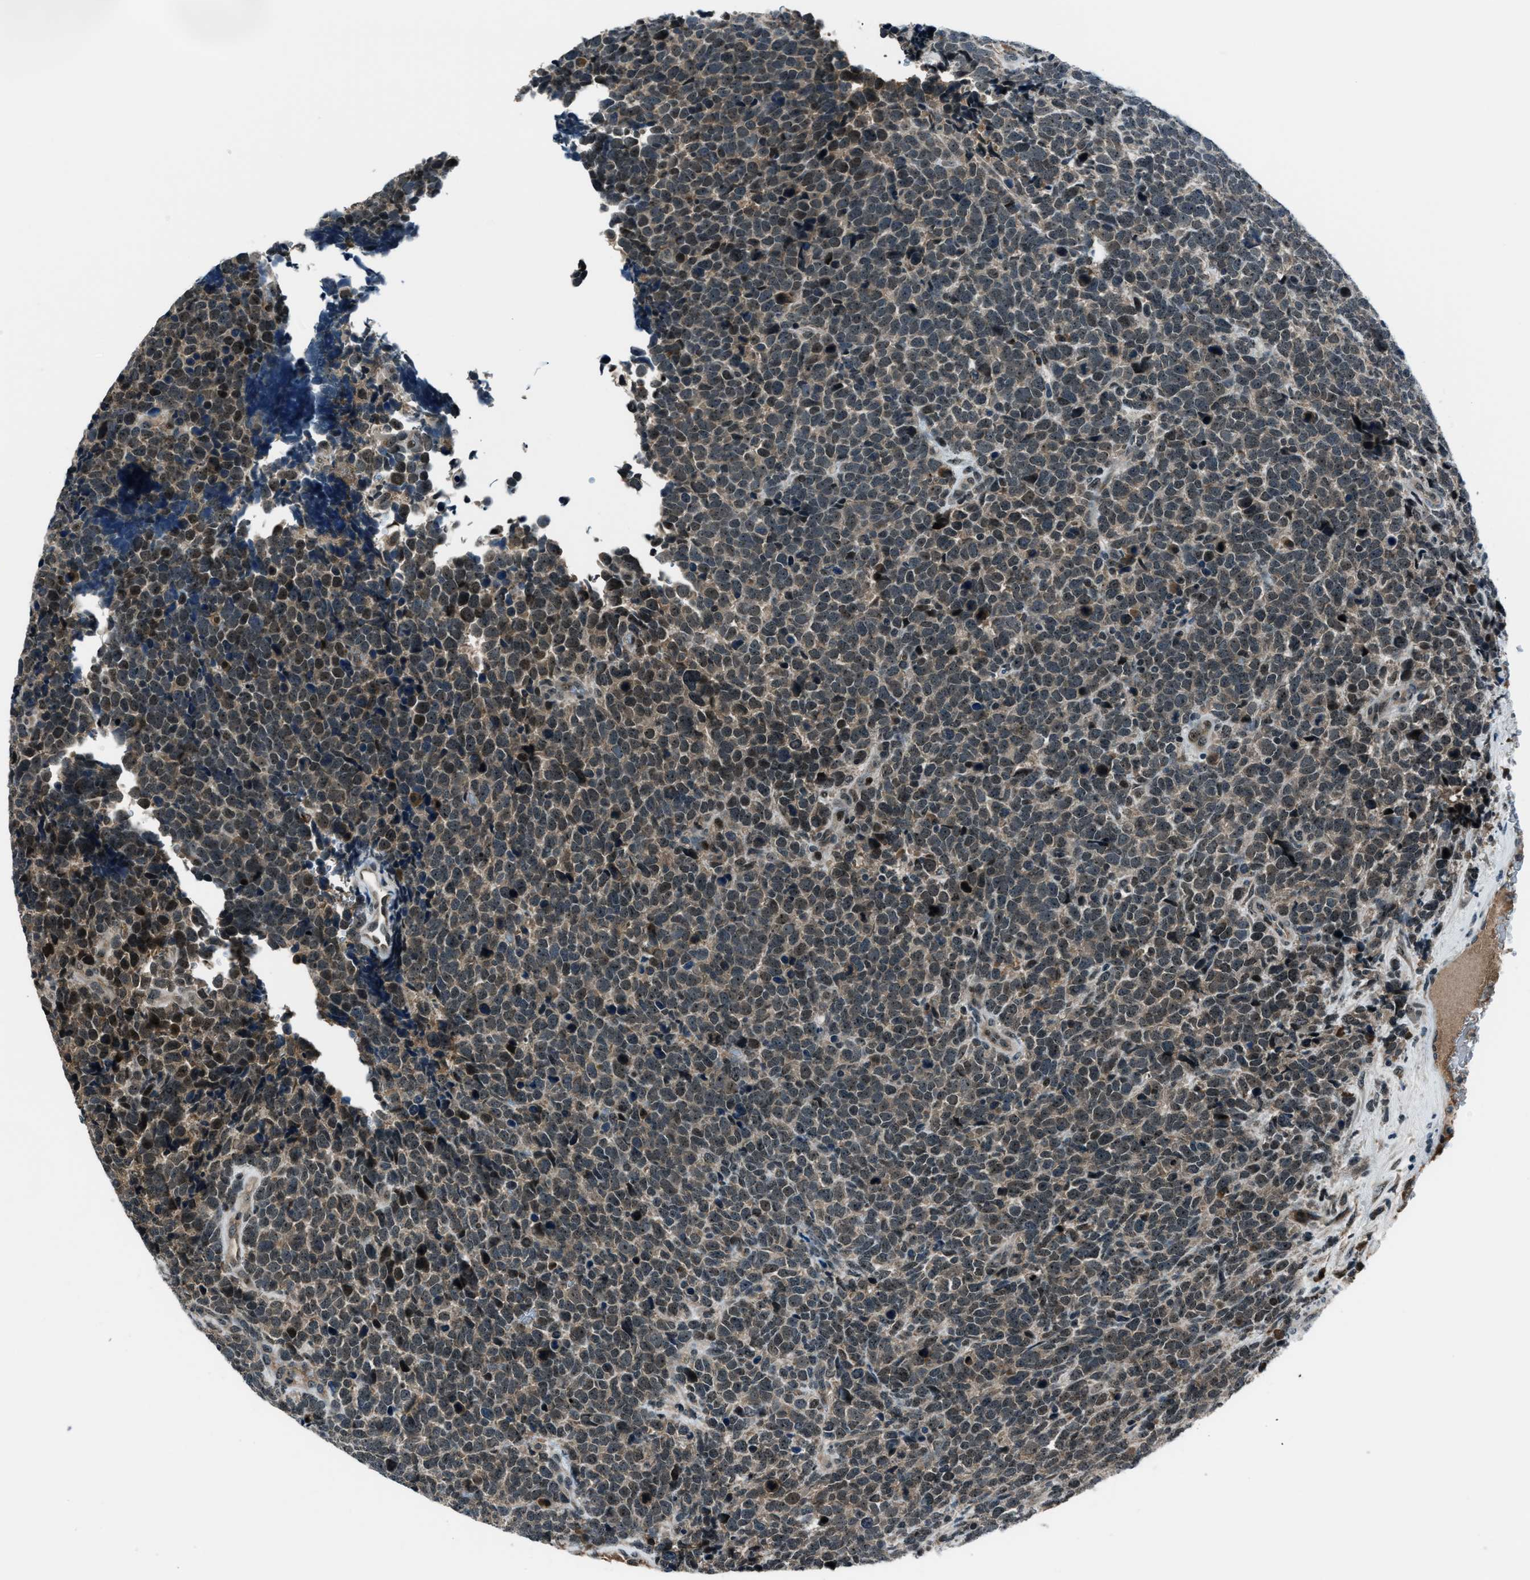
{"staining": {"intensity": "strong", "quantity": "<25%", "location": "cytoplasmic/membranous,nuclear"}, "tissue": "urothelial cancer", "cell_type": "Tumor cells", "image_type": "cancer", "snomed": [{"axis": "morphology", "description": "Urothelial carcinoma, High grade"}, {"axis": "topography", "description": "Urinary bladder"}], "caption": "Urothelial cancer stained with DAB (3,3'-diaminobenzidine) immunohistochemistry demonstrates medium levels of strong cytoplasmic/membranous and nuclear positivity in approximately <25% of tumor cells. The staining was performed using DAB, with brown indicating positive protein expression. Nuclei are stained blue with hematoxylin.", "gene": "ACTL9", "patient": {"sex": "female", "age": 82}}